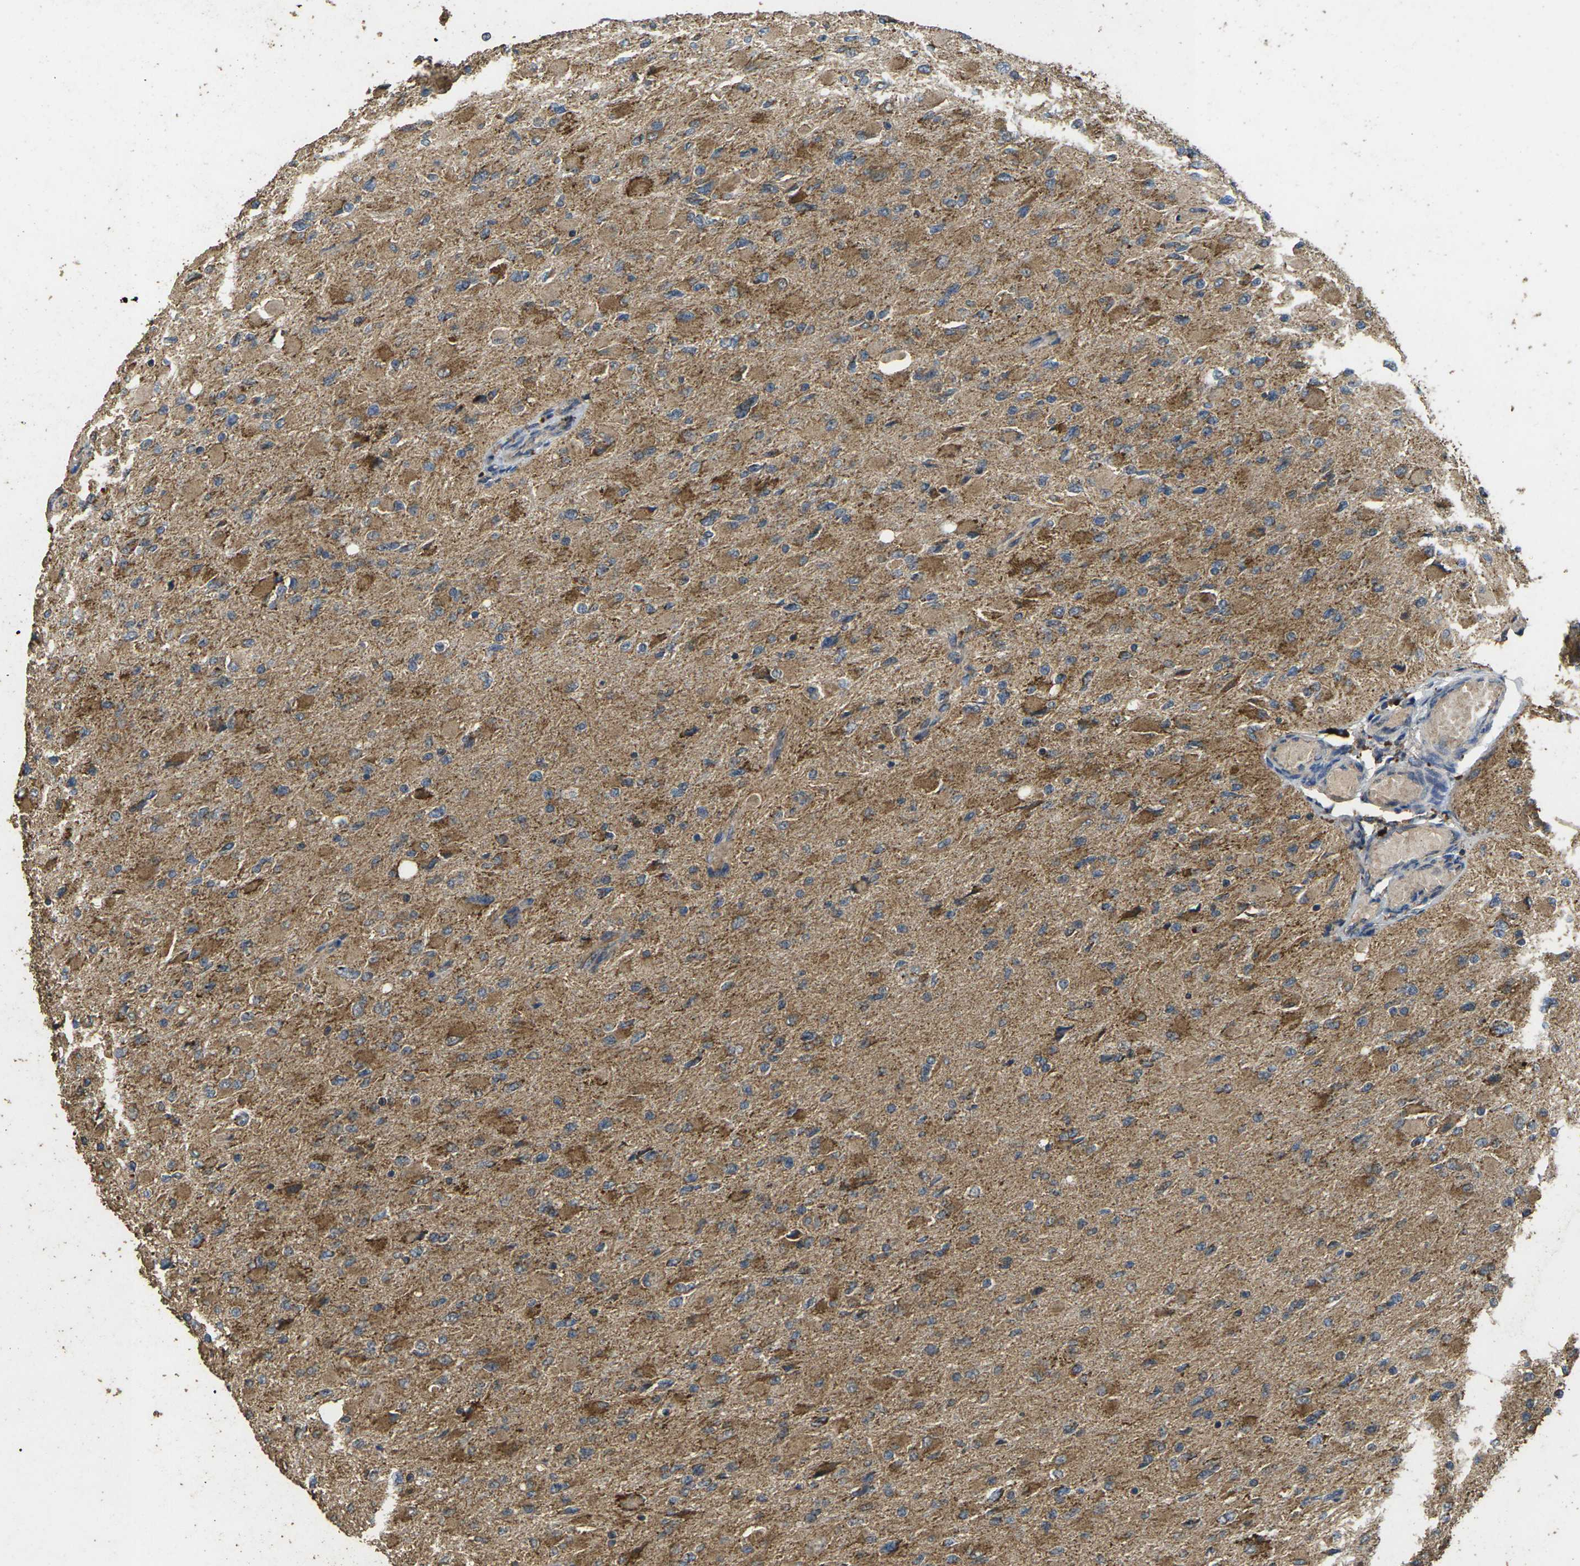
{"staining": {"intensity": "moderate", "quantity": ">75%", "location": "cytoplasmic/membranous"}, "tissue": "glioma", "cell_type": "Tumor cells", "image_type": "cancer", "snomed": [{"axis": "morphology", "description": "Glioma, malignant, High grade"}, {"axis": "topography", "description": "Cerebral cortex"}], "caption": "This image displays immunohistochemistry (IHC) staining of glioma, with medium moderate cytoplasmic/membranous expression in approximately >75% of tumor cells.", "gene": "MAPK11", "patient": {"sex": "female", "age": 36}}